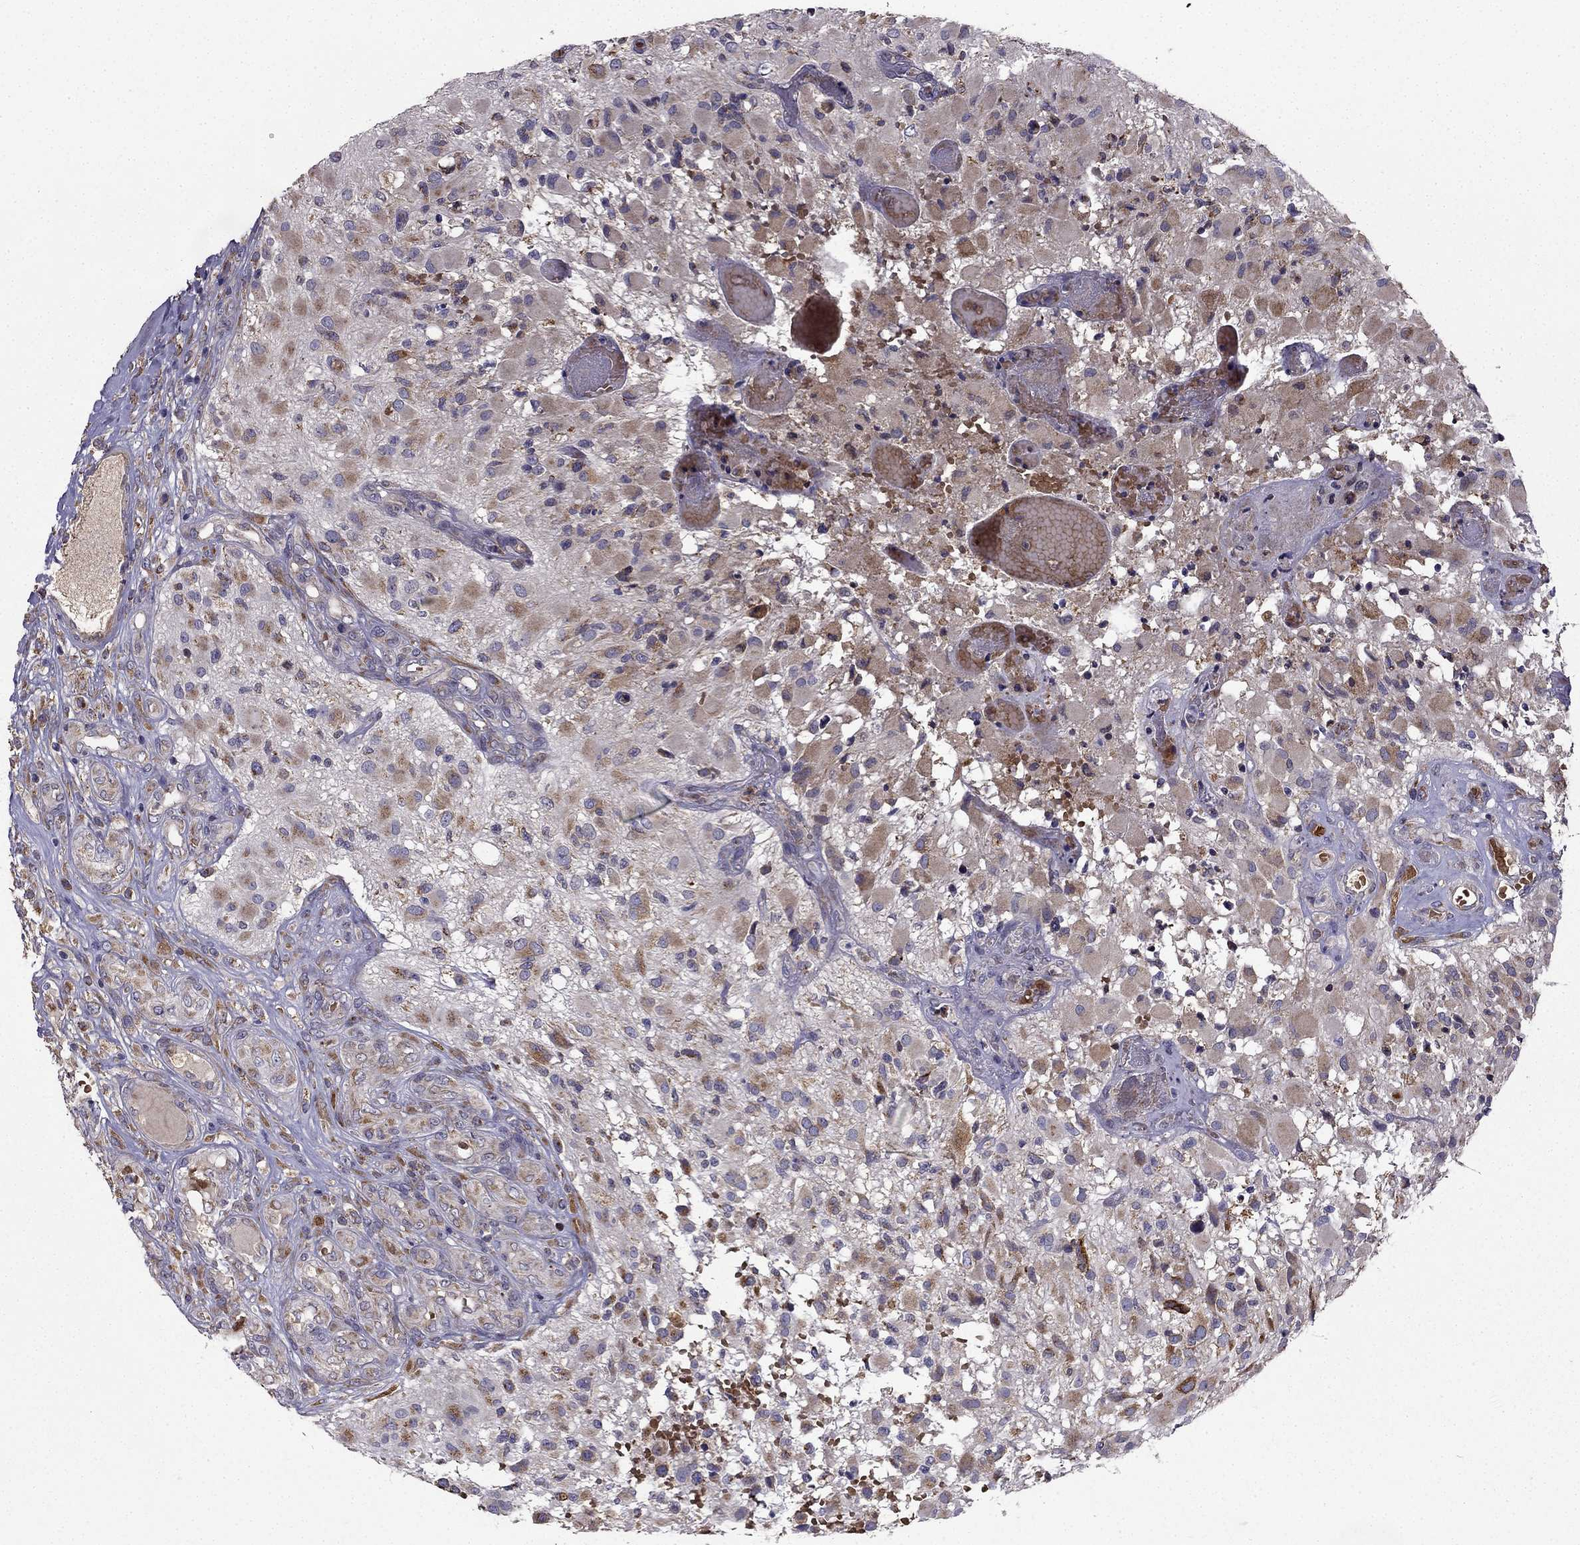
{"staining": {"intensity": "moderate", "quantity": "<25%", "location": "cytoplasmic/membranous"}, "tissue": "glioma", "cell_type": "Tumor cells", "image_type": "cancer", "snomed": [{"axis": "morphology", "description": "Glioma, malignant, High grade"}, {"axis": "topography", "description": "Brain"}], "caption": "Protein expression analysis of malignant glioma (high-grade) exhibits moderate cytoplasmic/membranous expression in approximately <25% of tumor cells. The protein of interest is stained brown, and the nuclei are stained in blue (DAB (3,3'-diaminobenzidine) IHC with brightfield microscopy, high magnification).", "gene": "B4GALT7", "patient": {"sex": "female", "age": 63}}